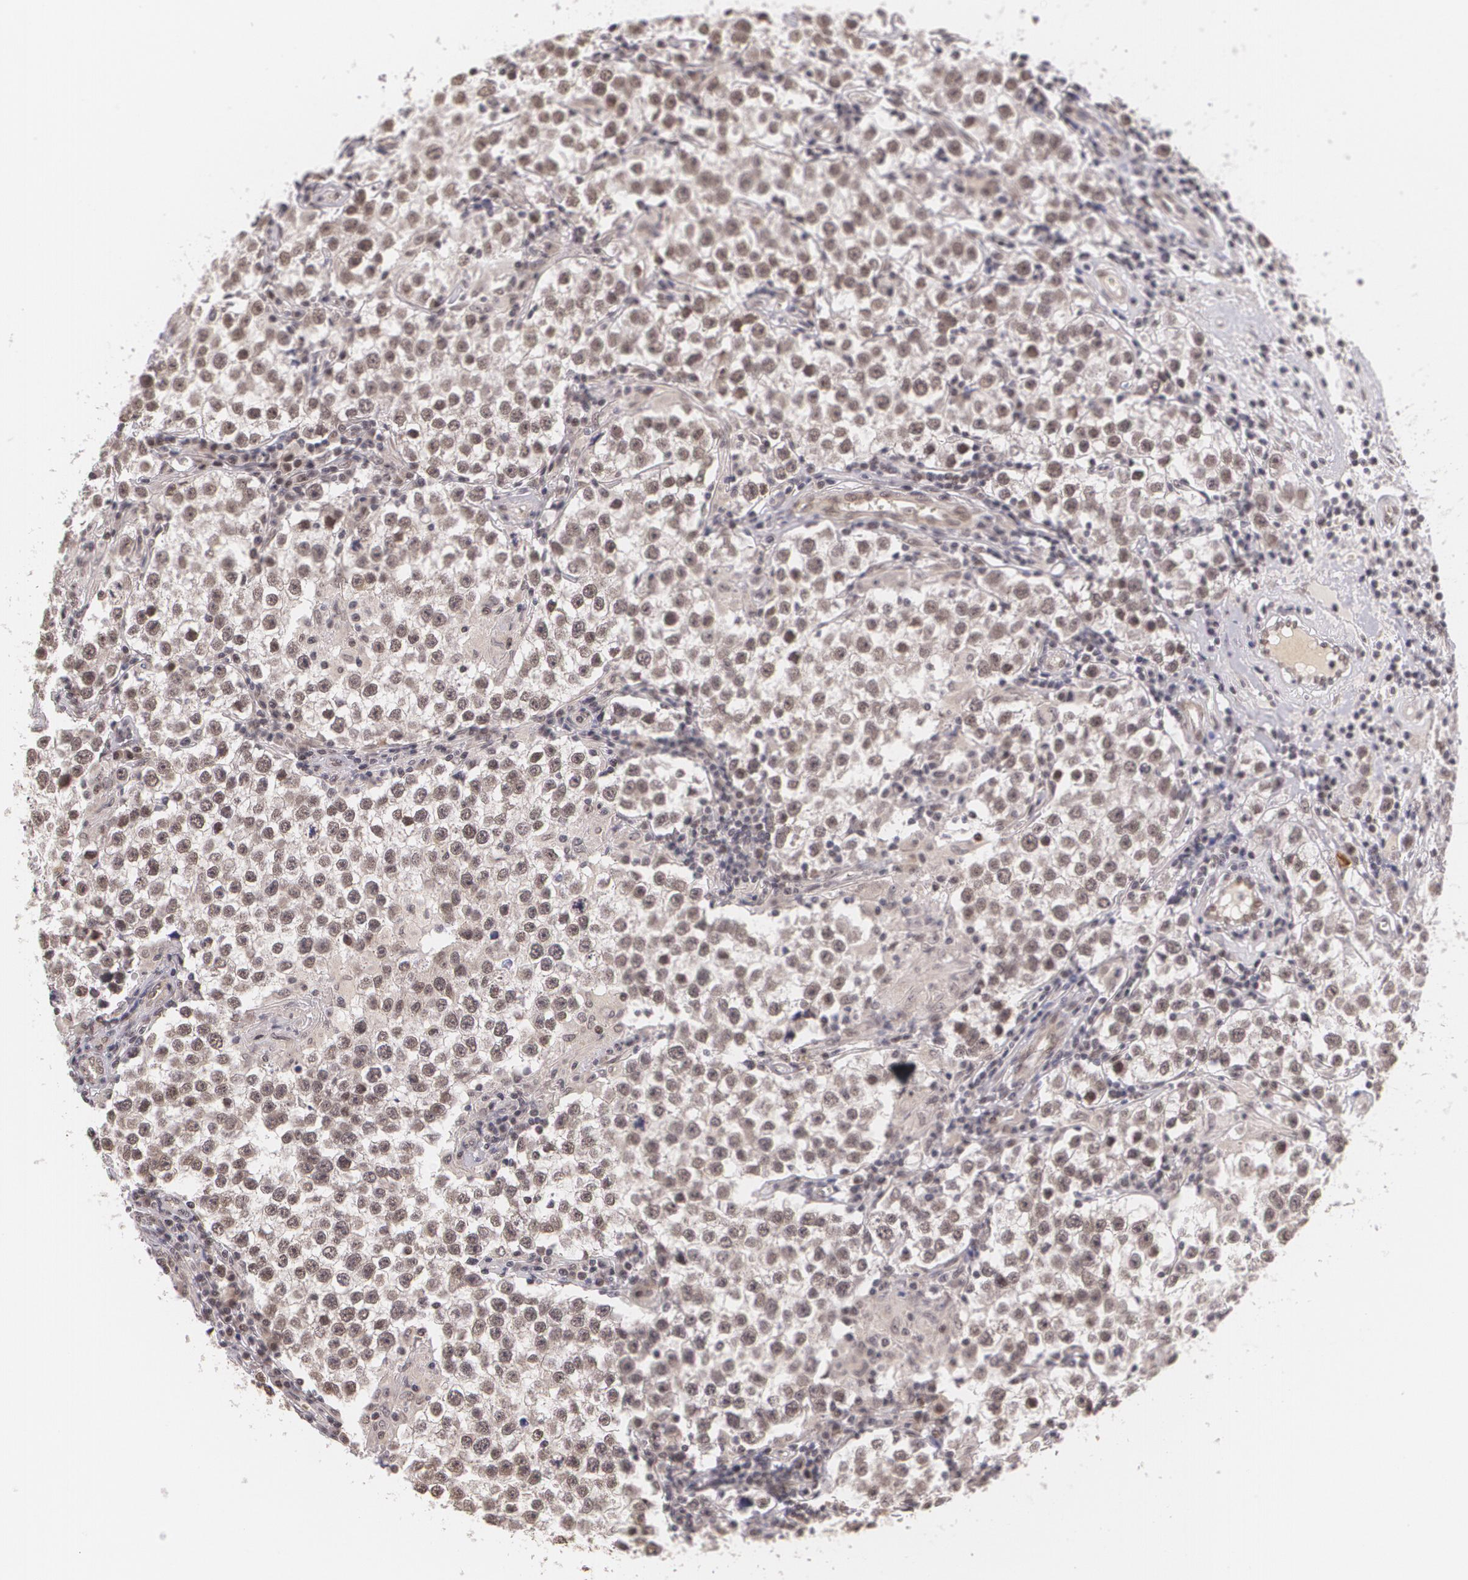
{"staining": {"intensity": "moderate", "quantity": "25%-75%", "location": "nuclear"}, "tissue": "testis cancer", "cell_type": "Tumor cells", "image_type": "cancer", "snomed": [{"axis": "morphology", "description": "Seminoma, NOS"}, {"axis": "topography", "description": "Testis"}], "caption": "A photomicrograph showing moderate nuclear staining in about 25%-75% of tumor cells in testis cancer, as visualized by brown immunohistochemical staining.", "gene": "ALX1", "patient": {"sex": "male", "age": 36}}